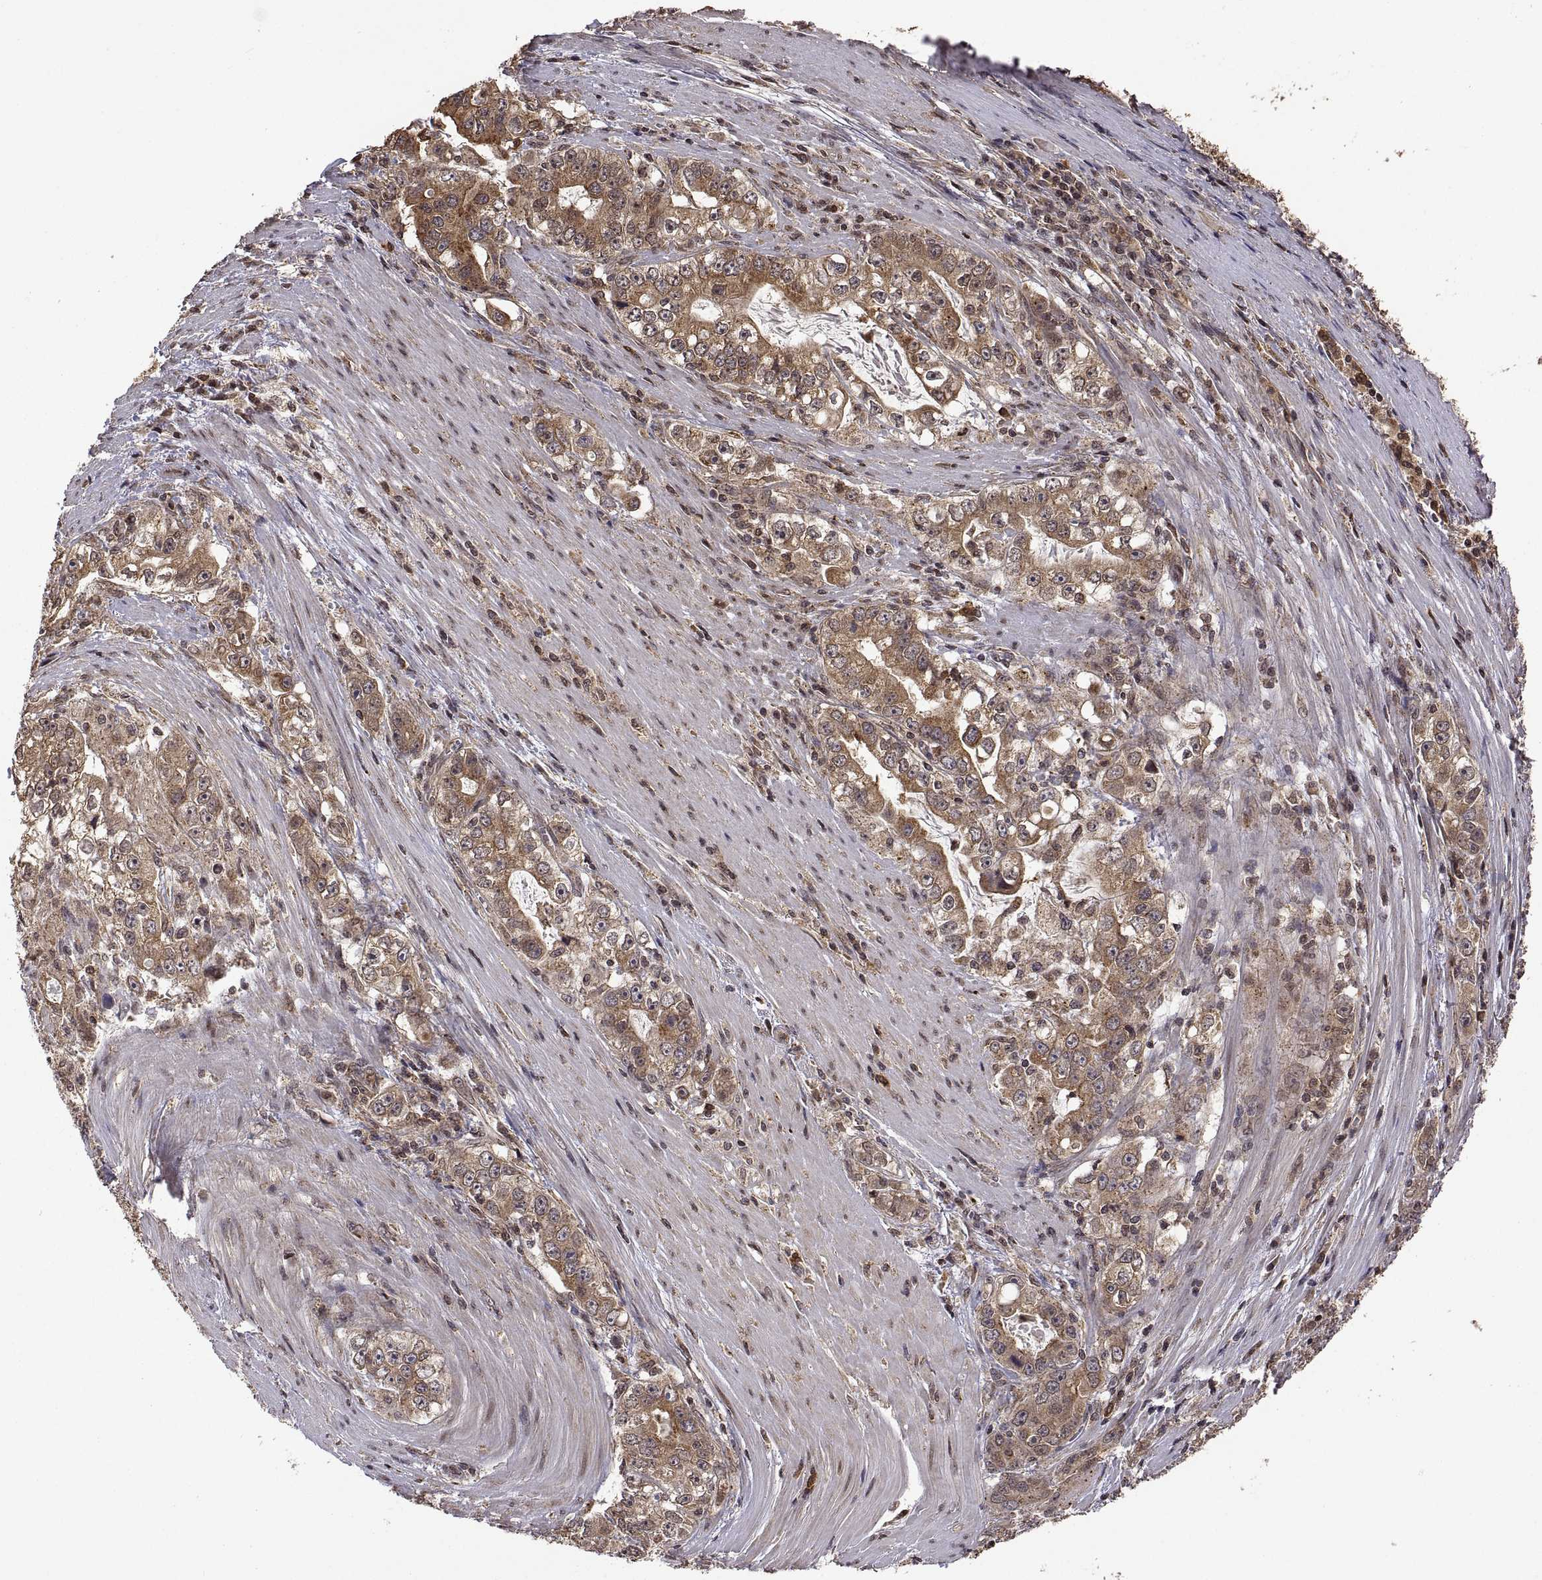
{"staining": {"intensity": "moderate", "quantity": "25%-75%", "location": "cytoplasmic/membranous"}, "tissue": "stomach cancer", "cell_type": "Tumor cells", "image_type": "cancer", "snomed": [{"axis": "morphology", "description": "Adenocarcinoma, NOS"}, {"axis": "topography", "description": "Stomach, lower"}], "caption": "Immunohistochemistry of stomach adenocarcinoma displays medium levels of moderate cytoplasmic/membranous positivity in about 25%-75% of tumor cells.", "gene": "ZNRF2", "patient": {"sex": "female", "age": 72}}